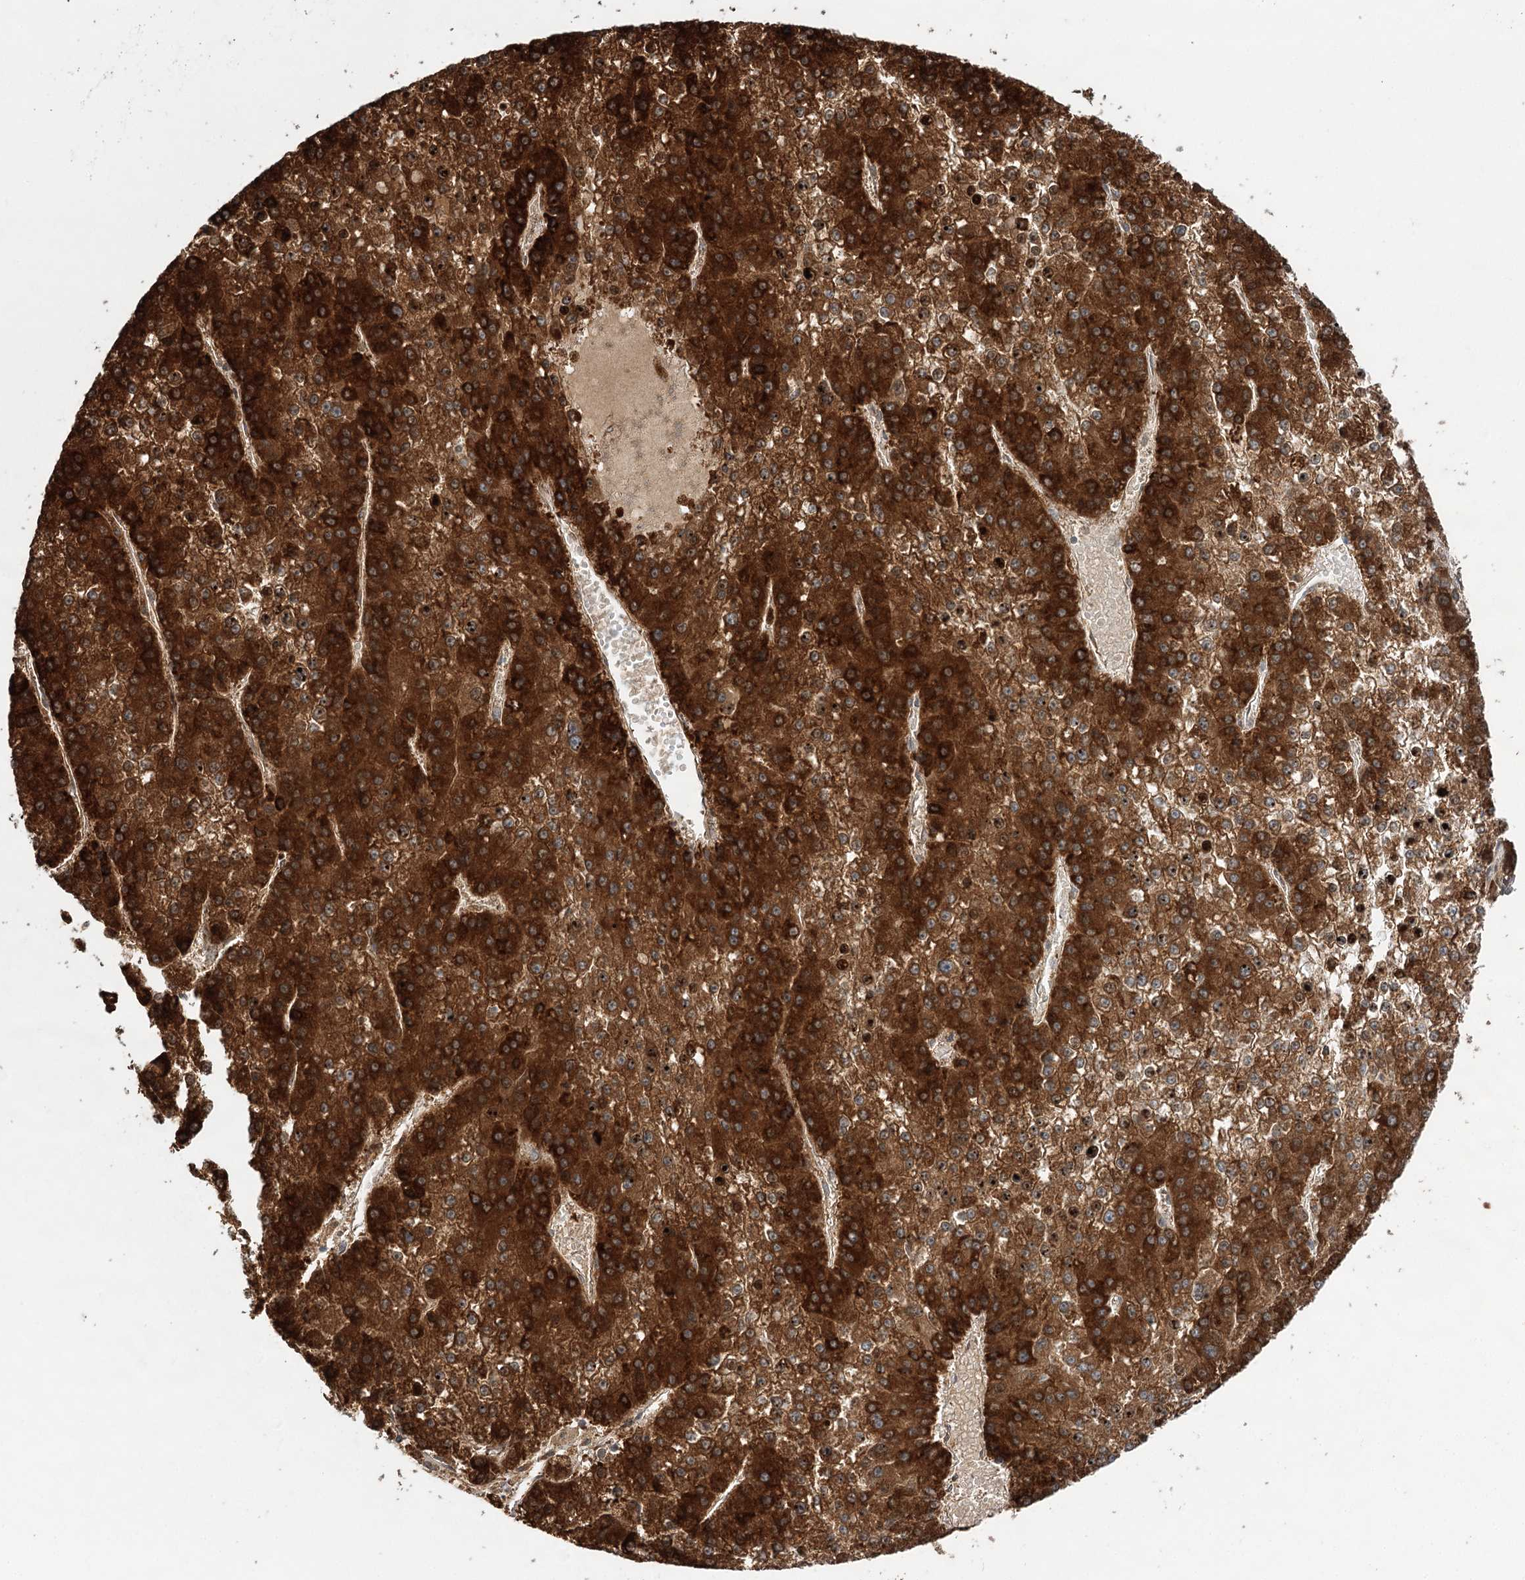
{"staining": {"intensity": "strong", "quantity": ">75%", "location": "cytoplasmic/membranous"}, "tissue": "liver cancer", "cell_type": "Tumor cells", "image_type": "cancer", "snomed": [{"axis": "morphology", "description": "Carcinoma, Hepatocellular, NOS"}, {"axis": "topography", "description": "Liver"}], "caption": "This histopathology image displays liver cancer stained with IHC to label a protein in brown. The cytoplasmic/membranous of tumor cells show strong positivity for the protein. Nuclei are counter-stained blue.", "gene": "DNAJB14", "patient": {"sex": "female", "age": 73}}